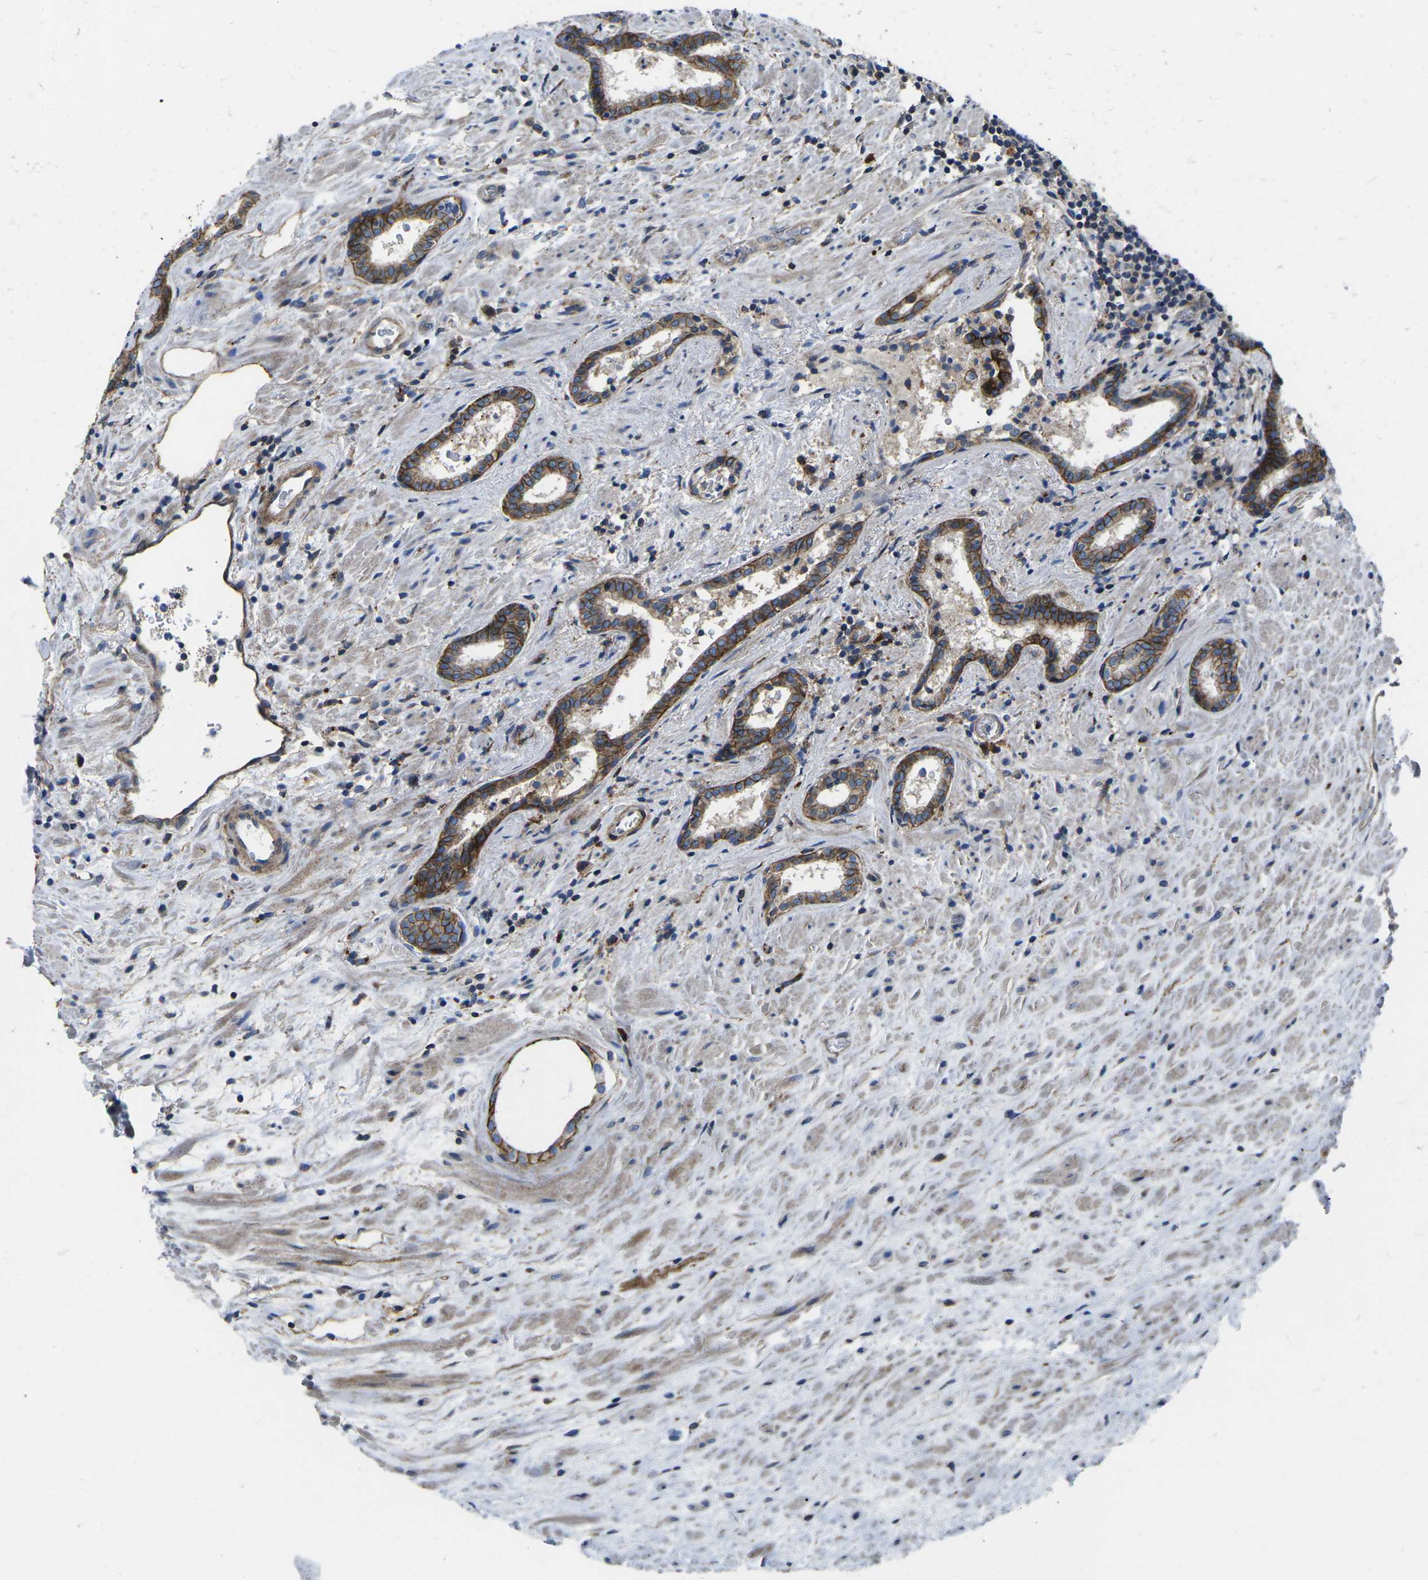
{"staining": {"intensity": "strong", "quantity": ">75%", "location": "cytoplasmic/membranous"}, "tissue": "prostate cancer", "cell_type": "Tumor cells", "image_type": "cancer", "snomed": [{"axis": "morphology", "description": "Adenocarcinoma, High grade"}, {"axis": "topography", "description": "Prostate"}], "caption": "An image of prostate cancer (high-grade adenocarcinoma) stained for a protein displays strong cytoplasmic/membranous brown staining in tumor cells.", "gene": "DLG1", "patient": {"sex": "male", "age": 71}}